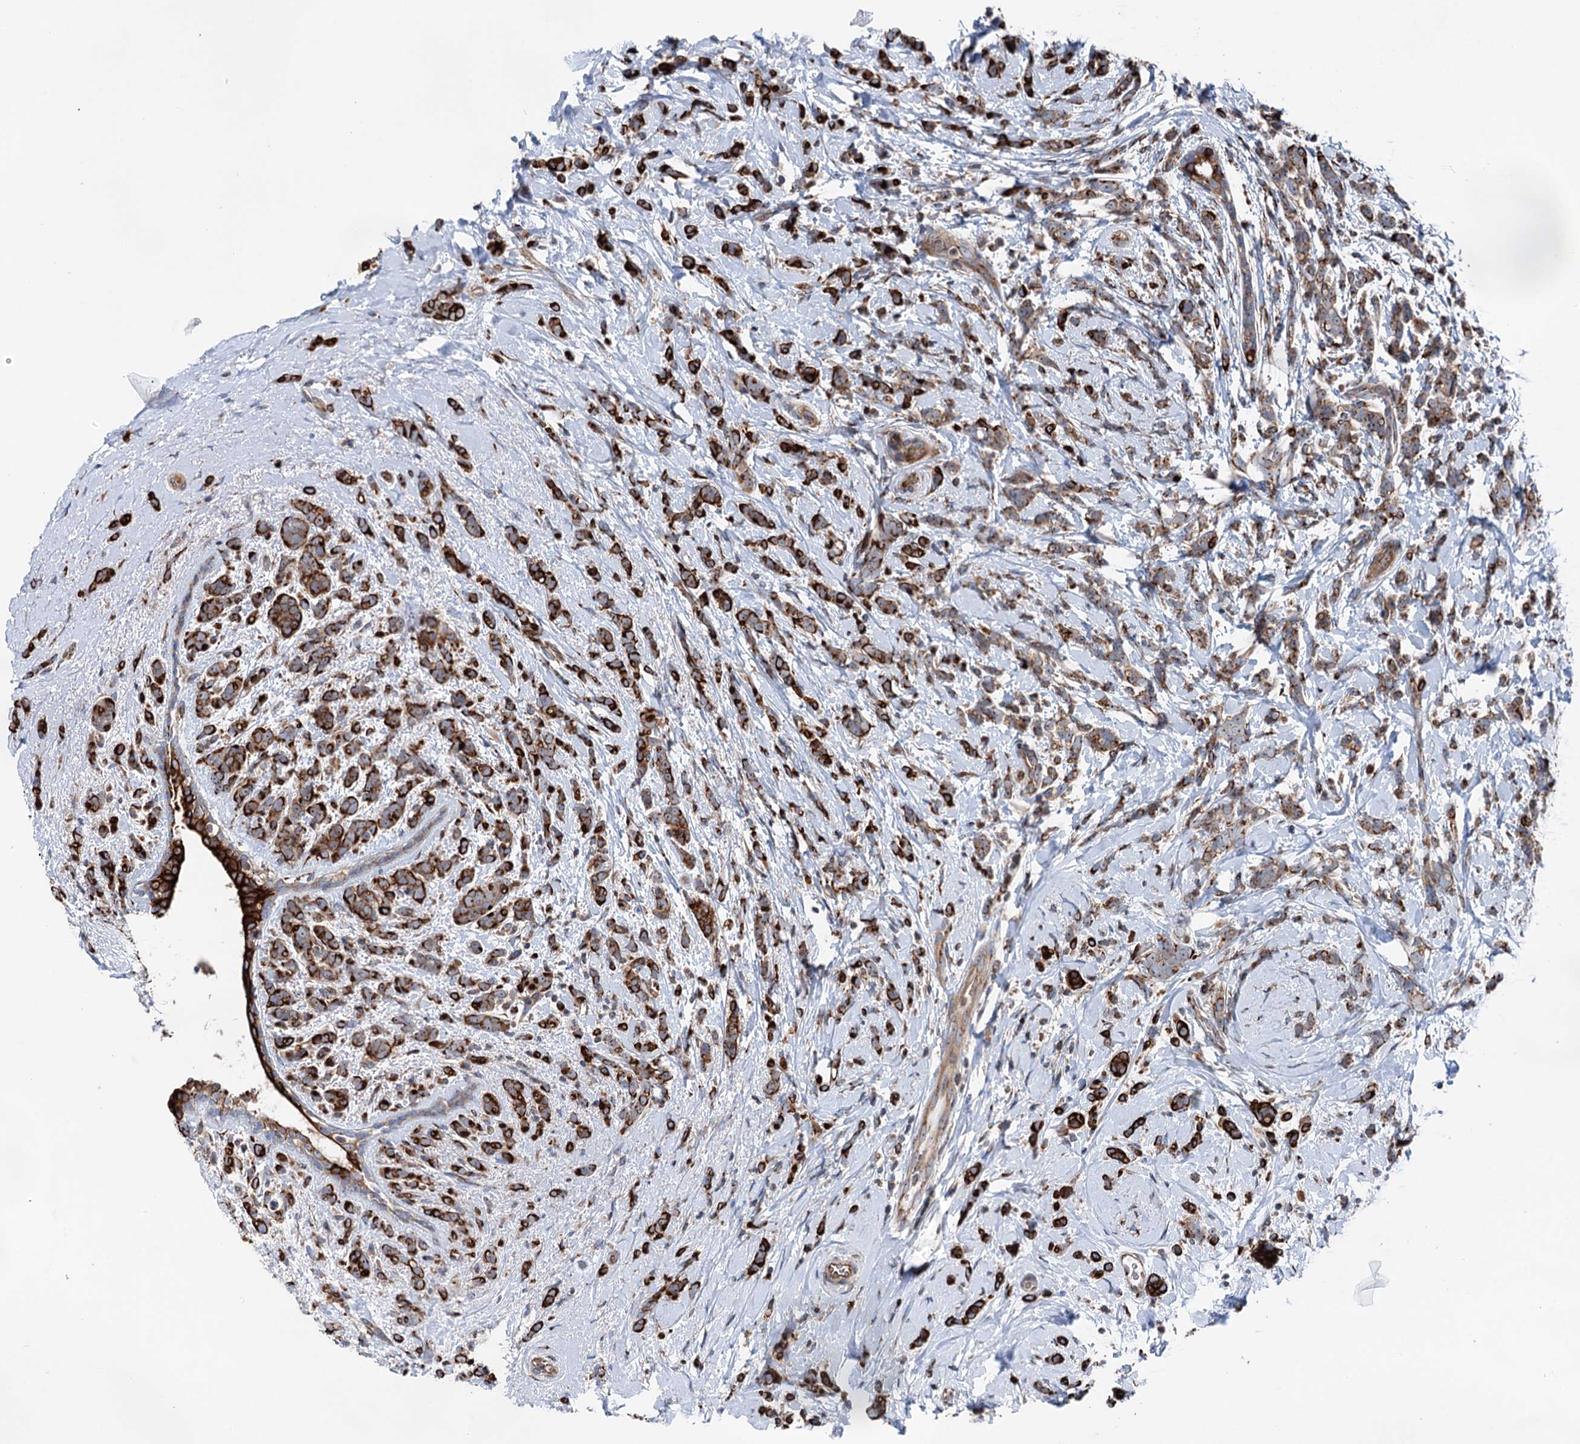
{"staining": {"intensity": "strong", "quantity": "25%-75%", "location": "cytoplasmic/membranous"}, "tissue": "breast cancer", "cell_type": "Tumor cells", "image_type": "cancer", "snomed": [{"axis": "morphology", "description": "Lobular carcinoma"}, {"axis": "topography", "description": "Breast"}], "caption": "A brown stain labels strong cytoplasmic/membranous positivity of a protein in breast cancer (lobular carcinoma) tumor cells.", "gene": "EIPR1", "patient": {"sex": "female", "age": 58}}